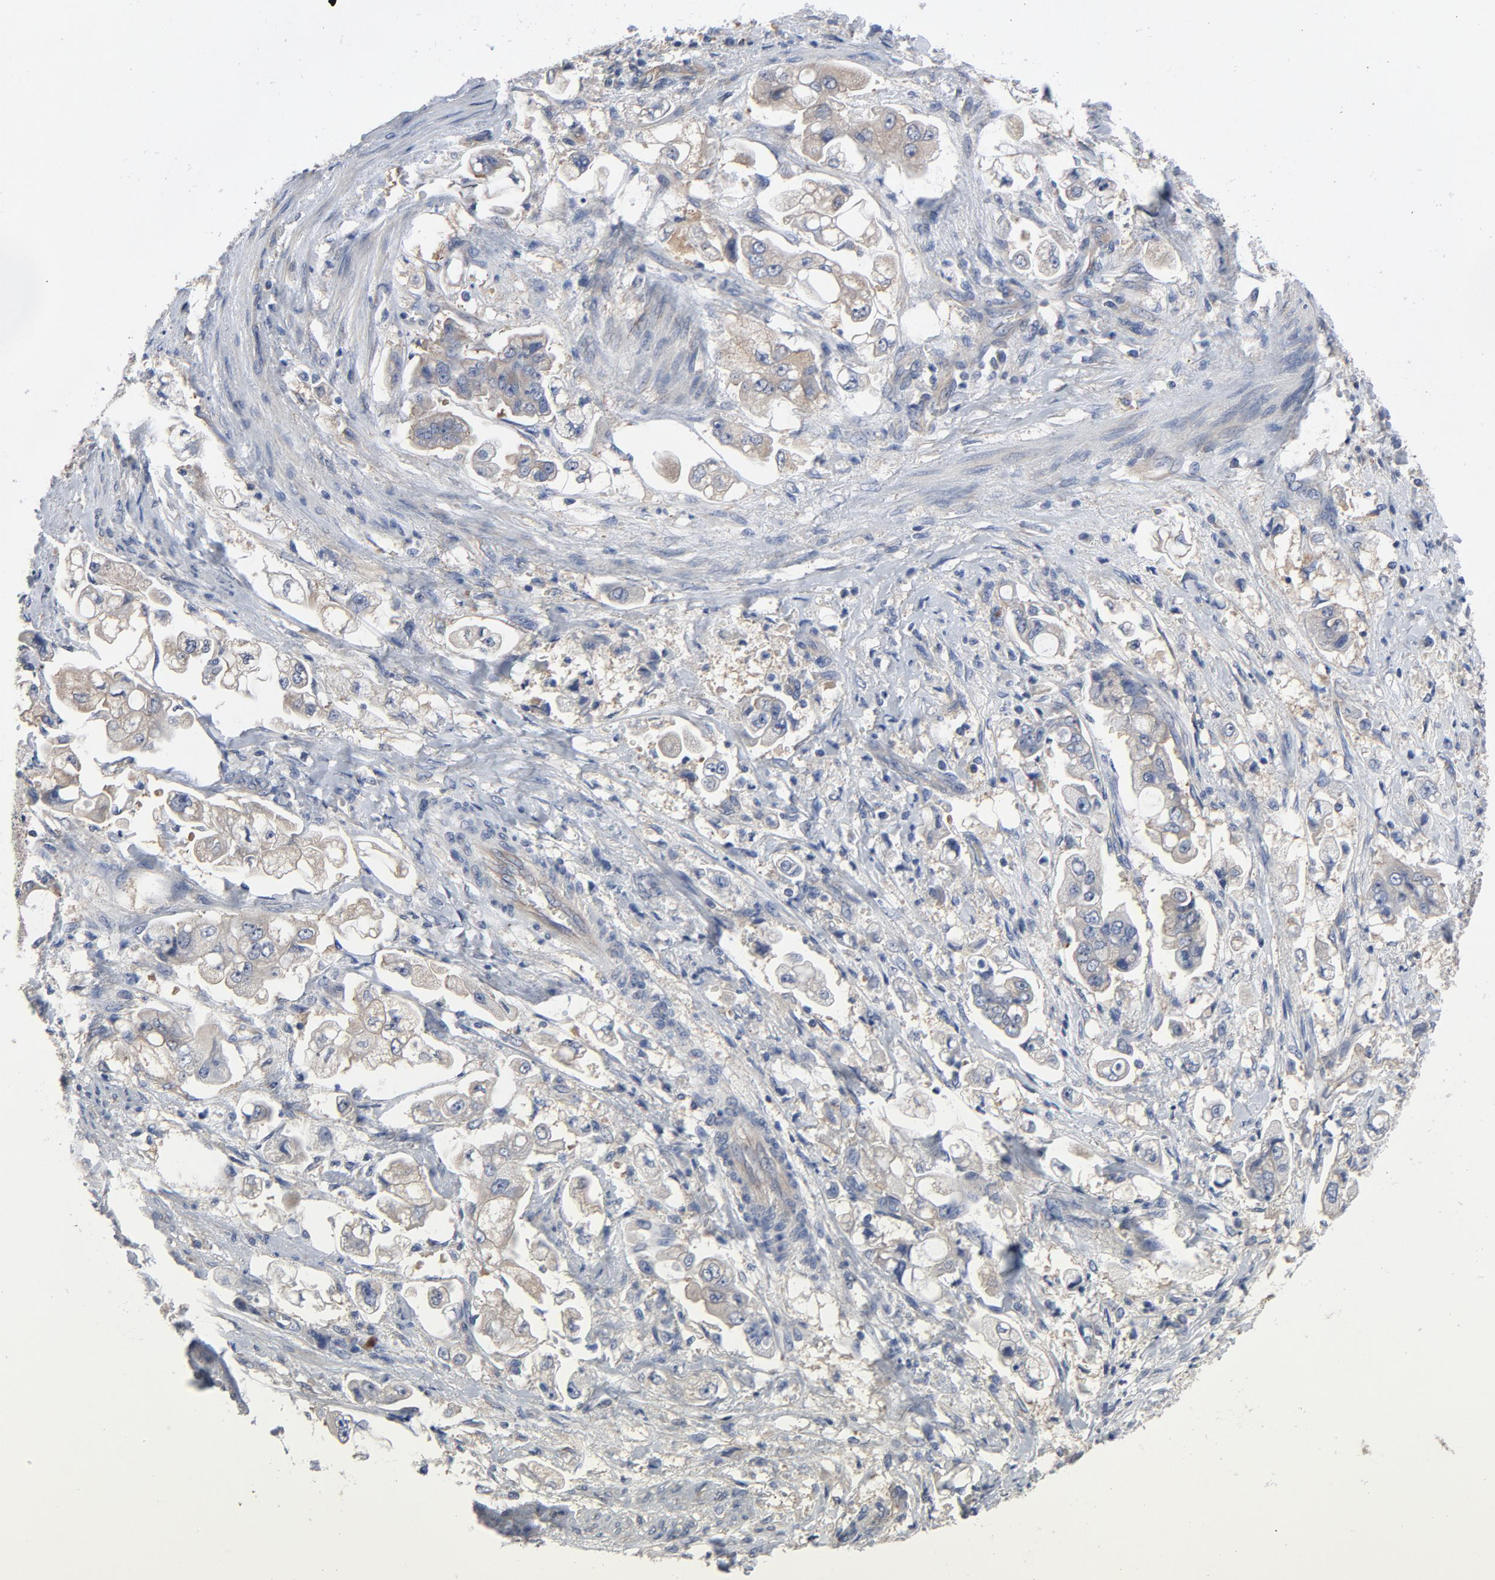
{"staining": {"intensity": "moderate", "quantity": "25%-75%", "location": "cytoplasmic/membranous"}, "tissue": "stomach cancer", "cell_type": "Tumor cells", "image_type": "cancer", "snomed": [{"axis": "morphology", "description": "Adenocarcinoma, NOS"}, {"axis": "topography", "description": "Stomach"}], "caption": "High-power microscopy captured an immunohistochemistry (IHC) image of adenocarcinoma (stomach), revealing moderate cytoplasmic/membranous staining in approximately 25%-75% of tumor cells.", "gene": "DYNLT3", "patient": {"sex": "male", "age": 62}}